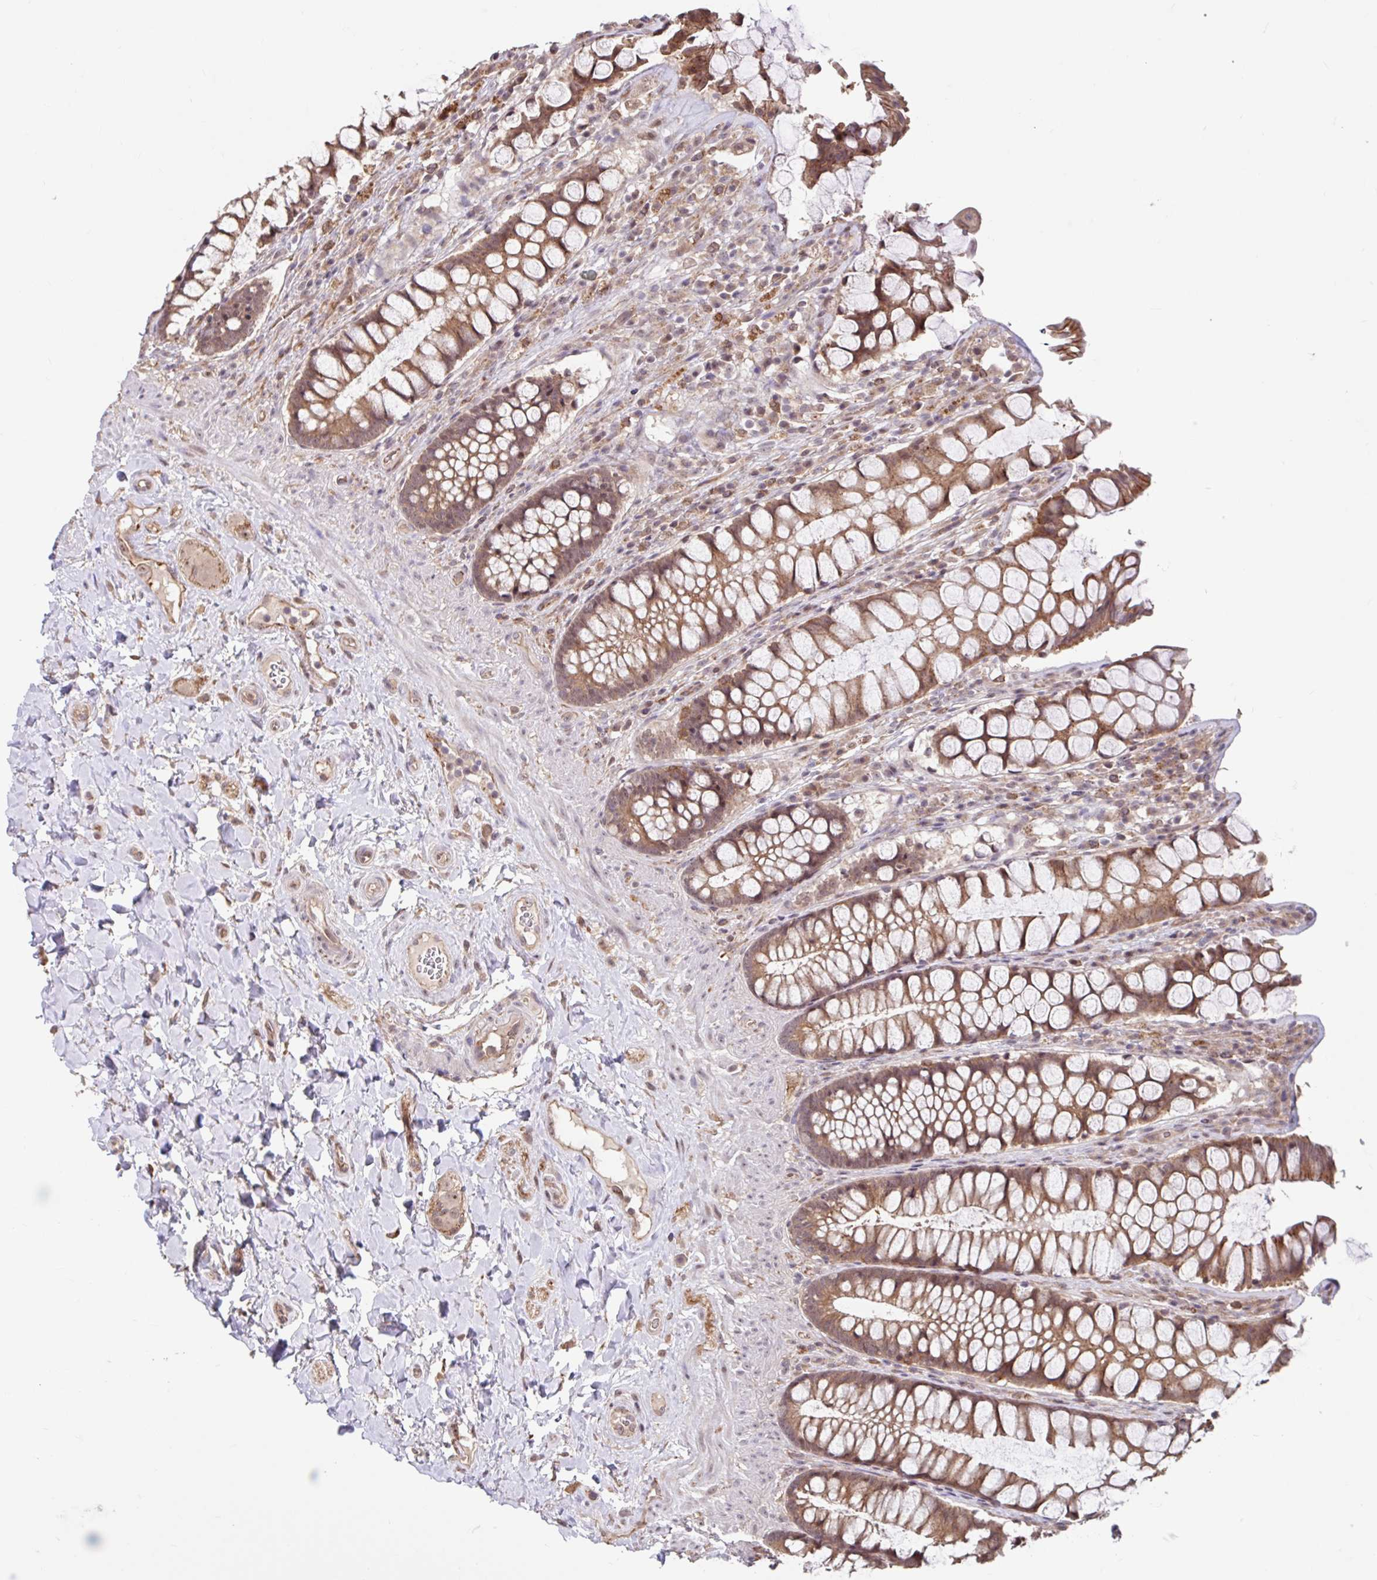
{"staining": {"intensity": "moderate", "quantity": ">75%", "location": "cytoplasmic/membranous,nuclear"}, "tissue": "rectum", "cell_type": "Glandular cells", "image_type": "normal", "snomed": [{"axis": "morphology", "description": "Normal tissue, NOS"}, {"axis": "topography", "description": "Rectum"}], "caption": "Normal rectum displays moderate cytoplasmic/membranous,nuclear expression in about >75% of glandular cells, visualized by immunohistochemistry. The staining is performed using DAB (3,3'-diaminobenzidine) brown chromogen to label protein expression. The nuclei are counter-stained blue using hematoxylin.", "gene": "STYXL1", "patient": {"sex": "female", "age": 58}}